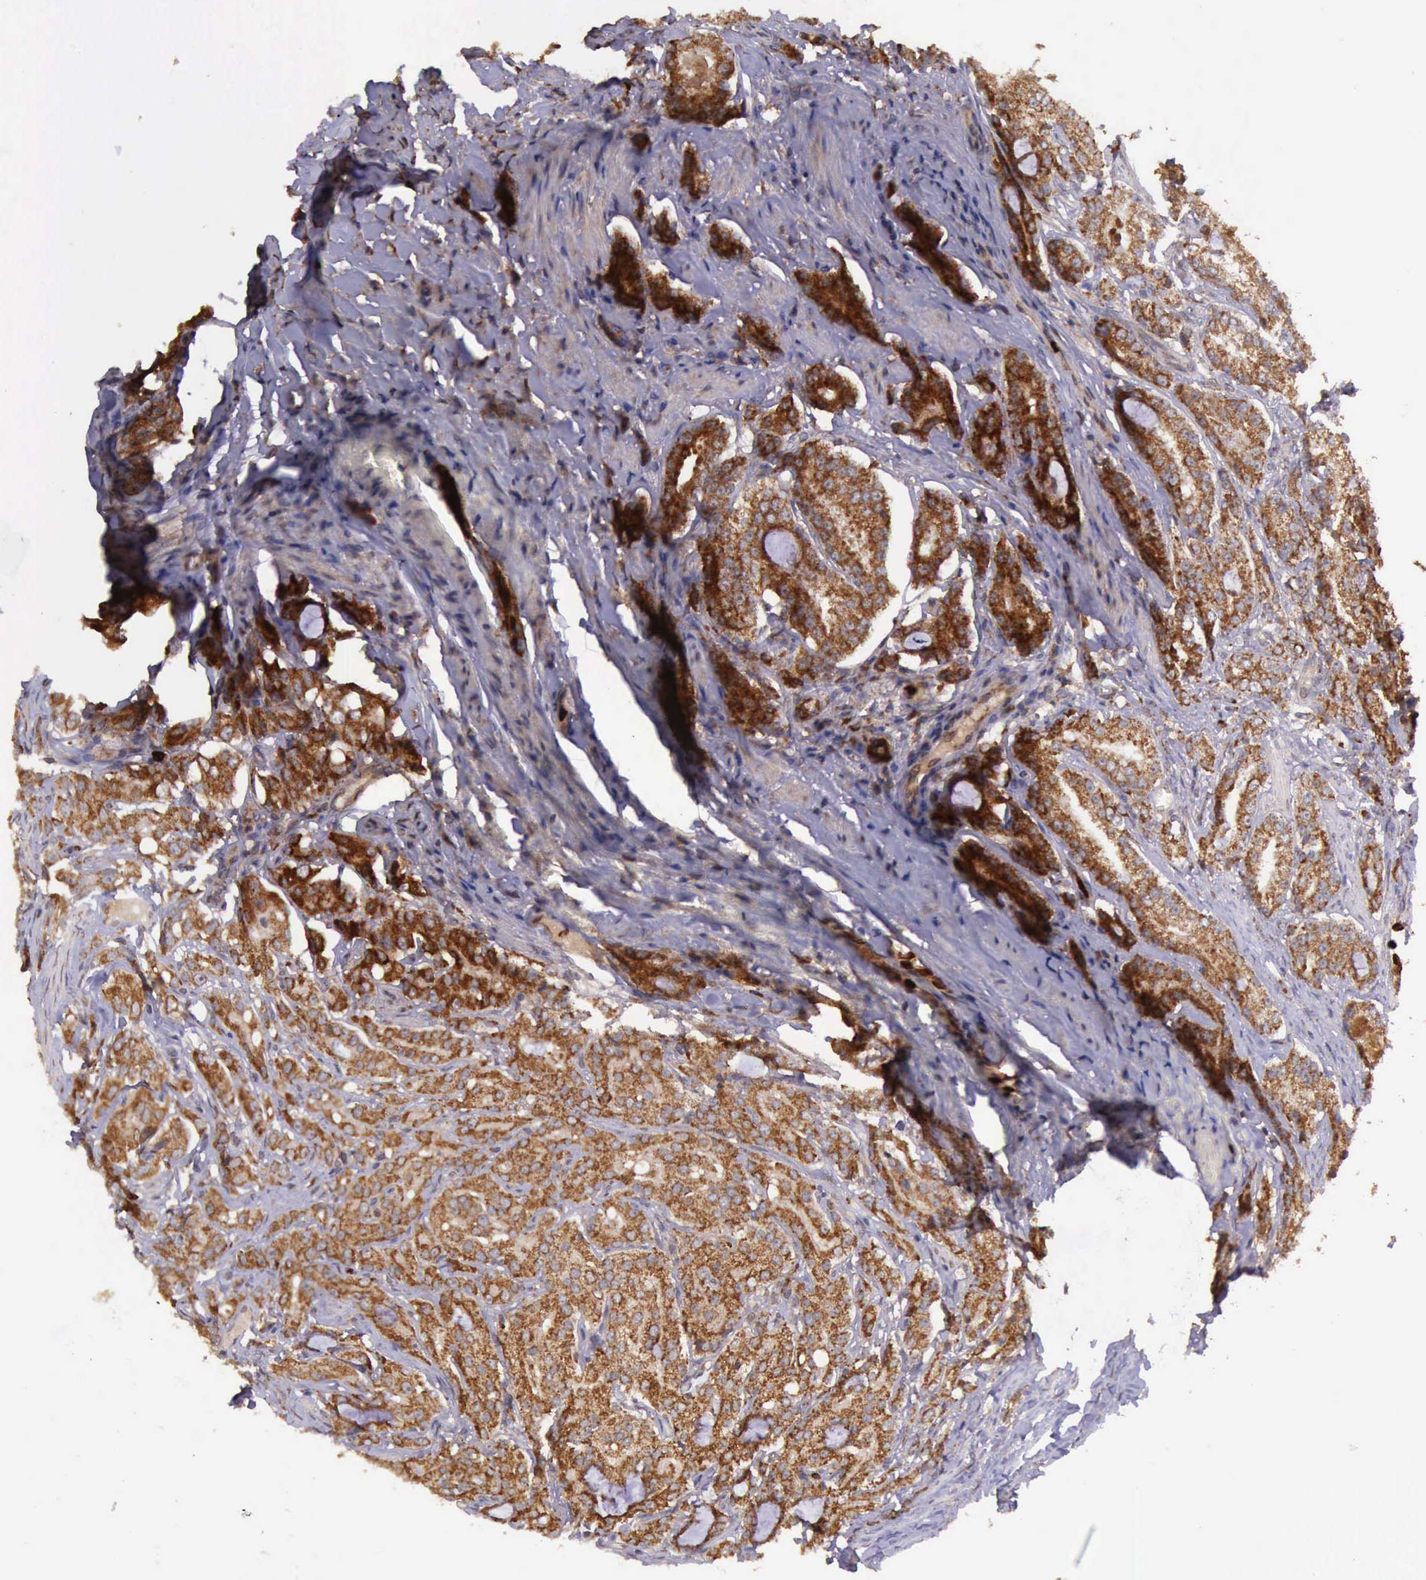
{"staining": {"intensity": "moderate", "quantity": ">75%", "location": "cytoplasmic/membranous"}, "tissue": "prostate cancer", "cell_type": "Tumor cells", "image_type": "cancer", "snomed": [{"axis": "morphology", "description": "Adenocarcinoma, Medium grade"}, {"axis": "topography", "description": "Prostate"}], "caption": "Moderate cytoplasmic/membranous expression for a protein is present in about >75% of tumor cells of prostate medium-grade adenocarcinoma using immunohistochemistry.", "gene": "ARMCX3", "patient": {"sex": "male", "age": 72}}